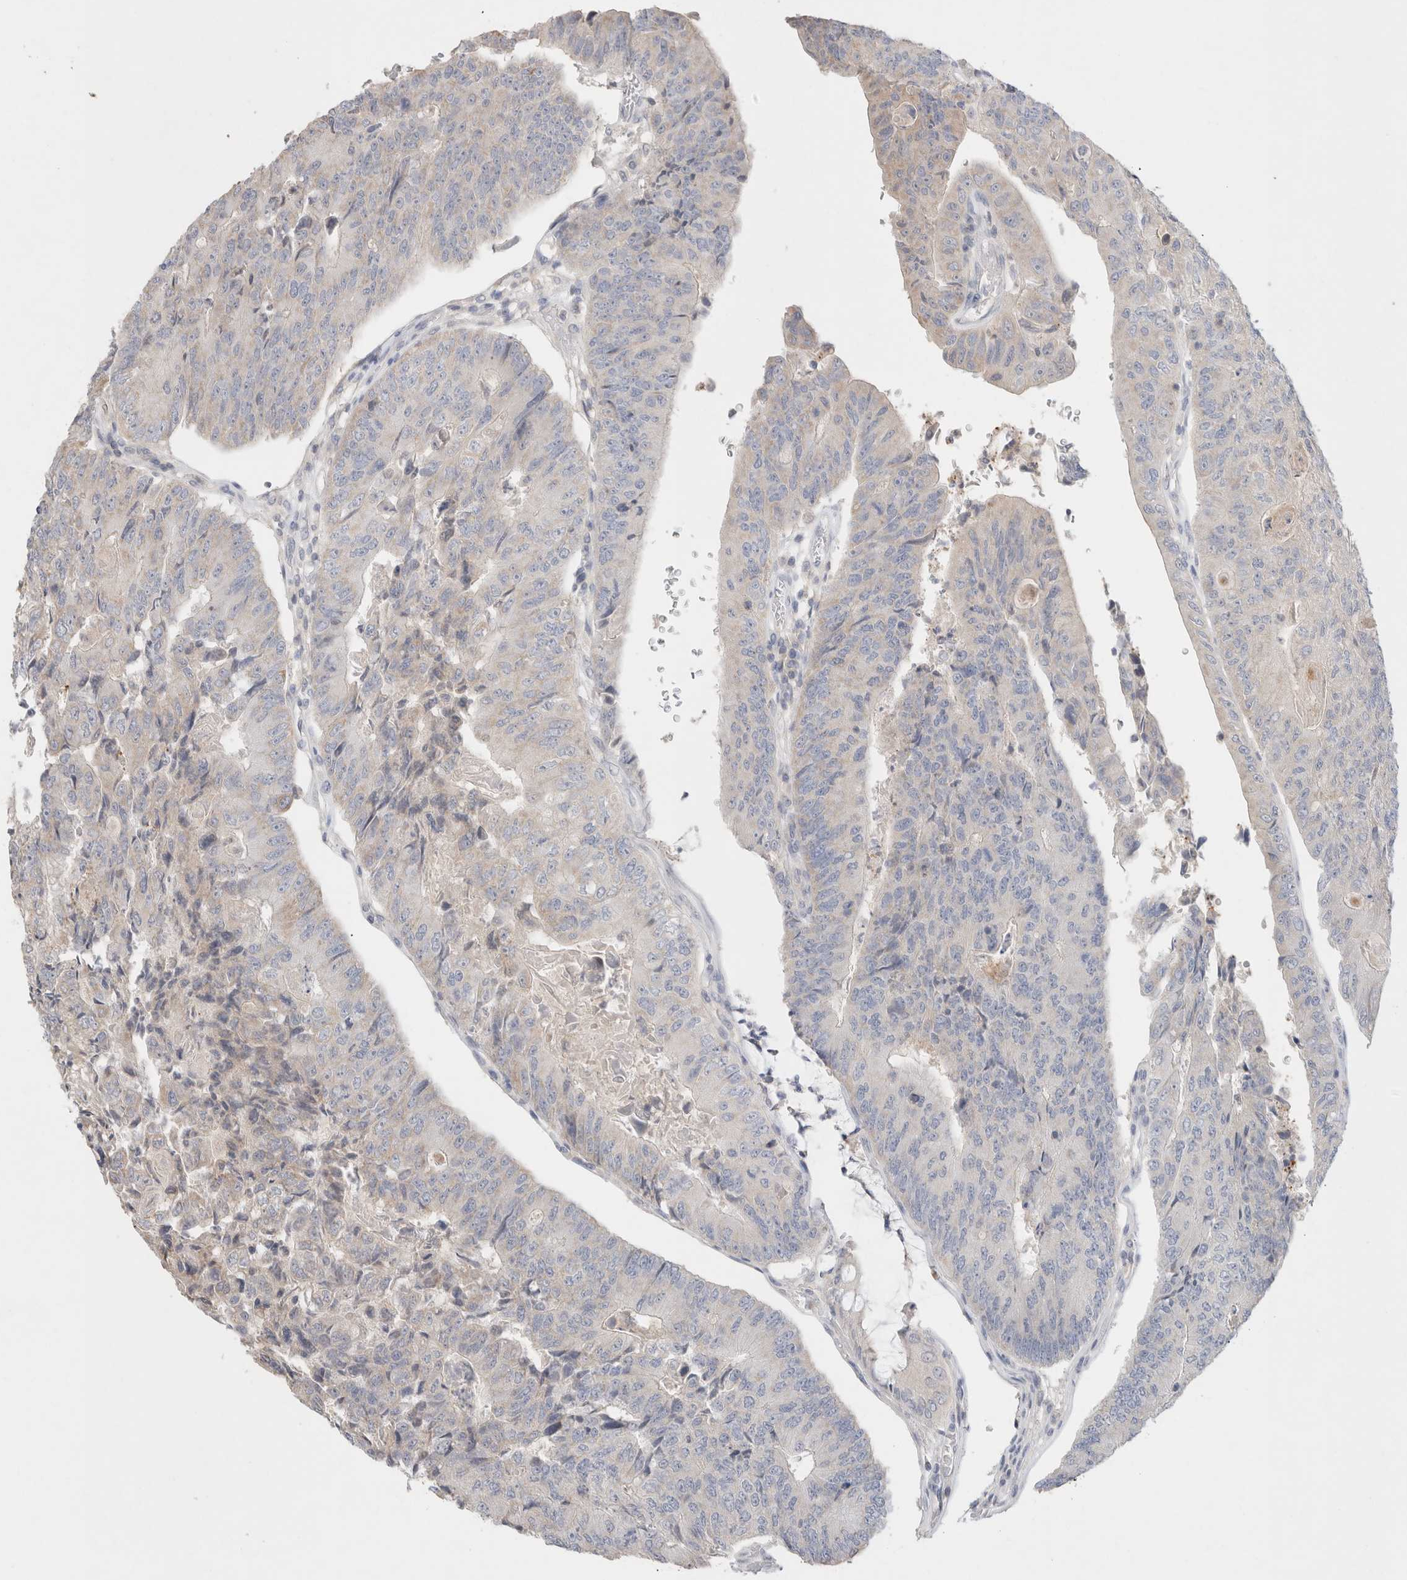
{"staining": {"intensity": "weak", "quantity": "<25%", "location": "cytoplasmic/membranous"}, "tissue": "colorectal cancer", "cell_type": "Tumor cells", "image_type": "cancer", "snomed": [{"axis": "morphology", "description": "Adenocarcinoma, NOS"}, {"axis": "topography", "description": "Colon"}], "caption": "An IHC histopathology image of adenocarcinoma (colorectal) is shown. There is no staining in tumor cells of adenocarcinoma (colorectal).", "gene": "MPP2", "patient": {"sex": "female", "age": 67}}